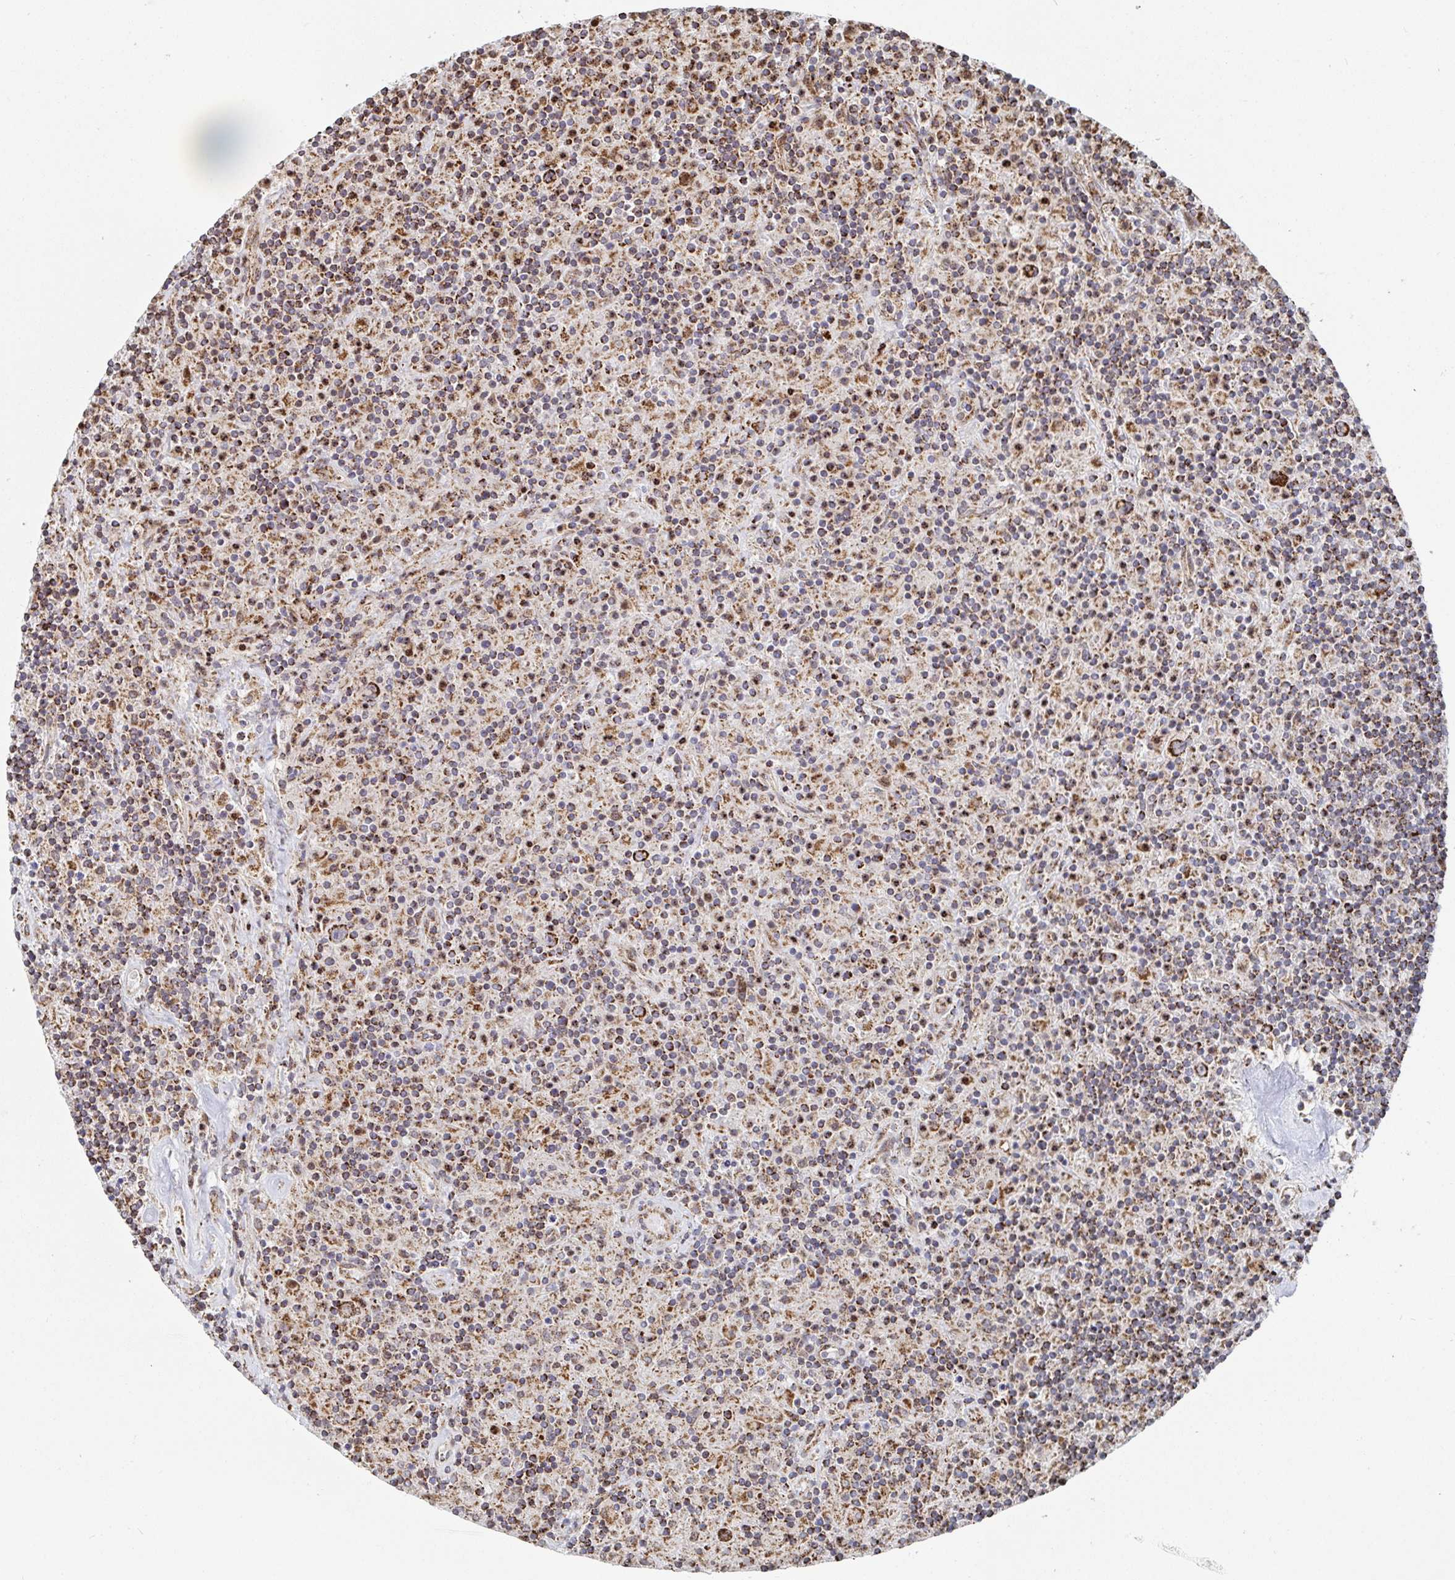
{"staining": {"intensity": "strong", "quantity": ">75%", "location": "cytoplasmic/membranous"}, "tissue": "lymphoma", "cell_type": "Tumor cells", "image_type": "cancer", "snomed": [{"axis": "morphology", "description": "Hodgkin's disease, NOS"}, {"axis": "topography", "description": "Lymph node"}], "caption": "Lymphoma tissue exhibits strong cytoplasmic/membranous staining in about >75% of tumor cells, visualized by immunohistochemistry.", "gene": "STARD8", "patient": {"sex": "male", "age": 70}}